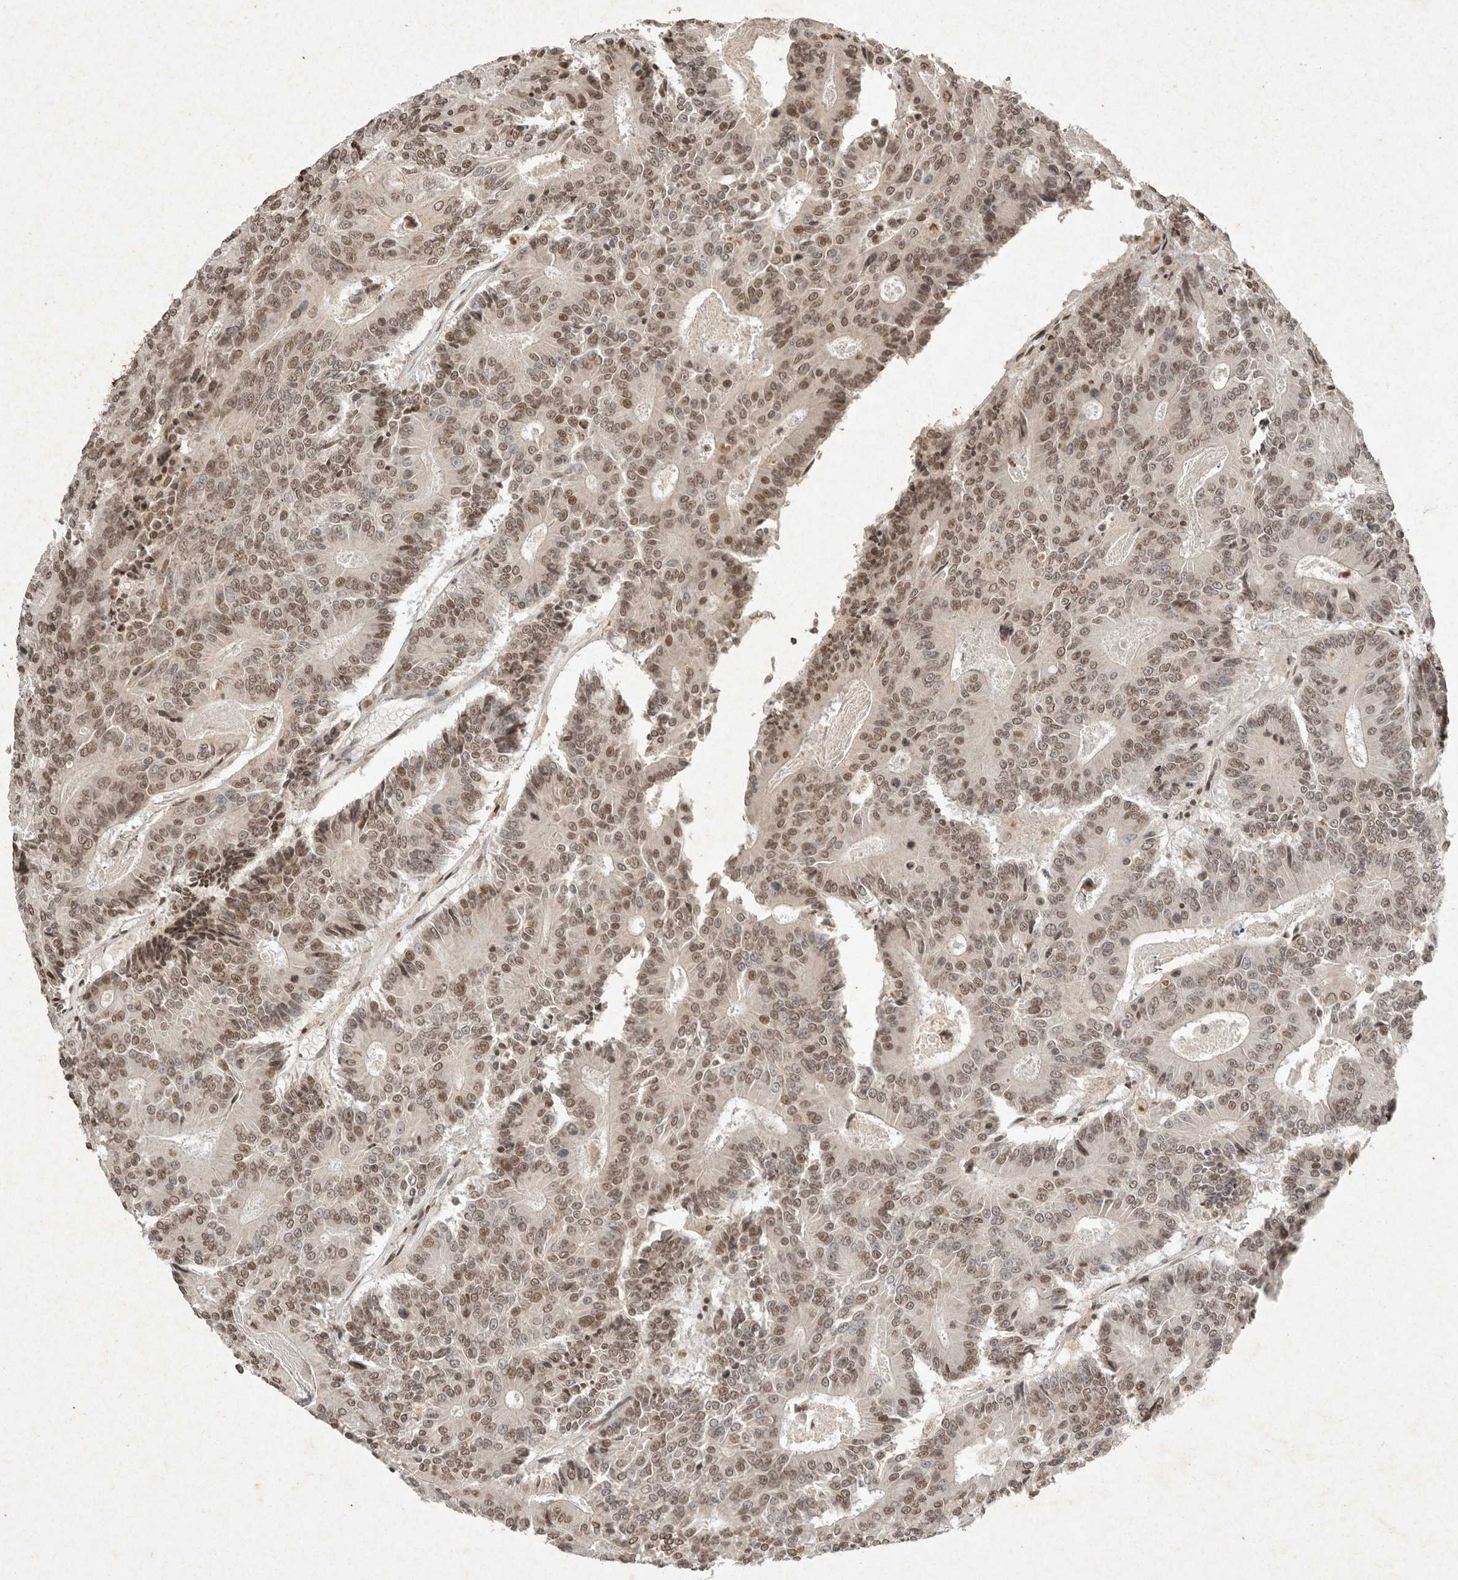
{"staining": {"intensity": "moderate", "quantity": ">75%", "location": "nuclear"}, "tissue": "colorectal cancer", "cell_type": "Tumor cells", "image_type": "cancer", "snomed": [{"axis": "morphology", "description": "Adenocarcinoma, NOS"}, {"axis": "topography", "description": "Colon"}], "caption": "Immunohistochemical staining of human colorectal adenocarcinoma shows moderate nuclear protein staining in approximately >75% of tumor cells. The staining is performed using DAB (3,3'-diaminobenzidine) brown chromogen to label protein expression. The nuclei are counter-stained blue using hematoxylin.", "gene": "NKX3-2", "patient": {"sex": "male", "age": 83}}